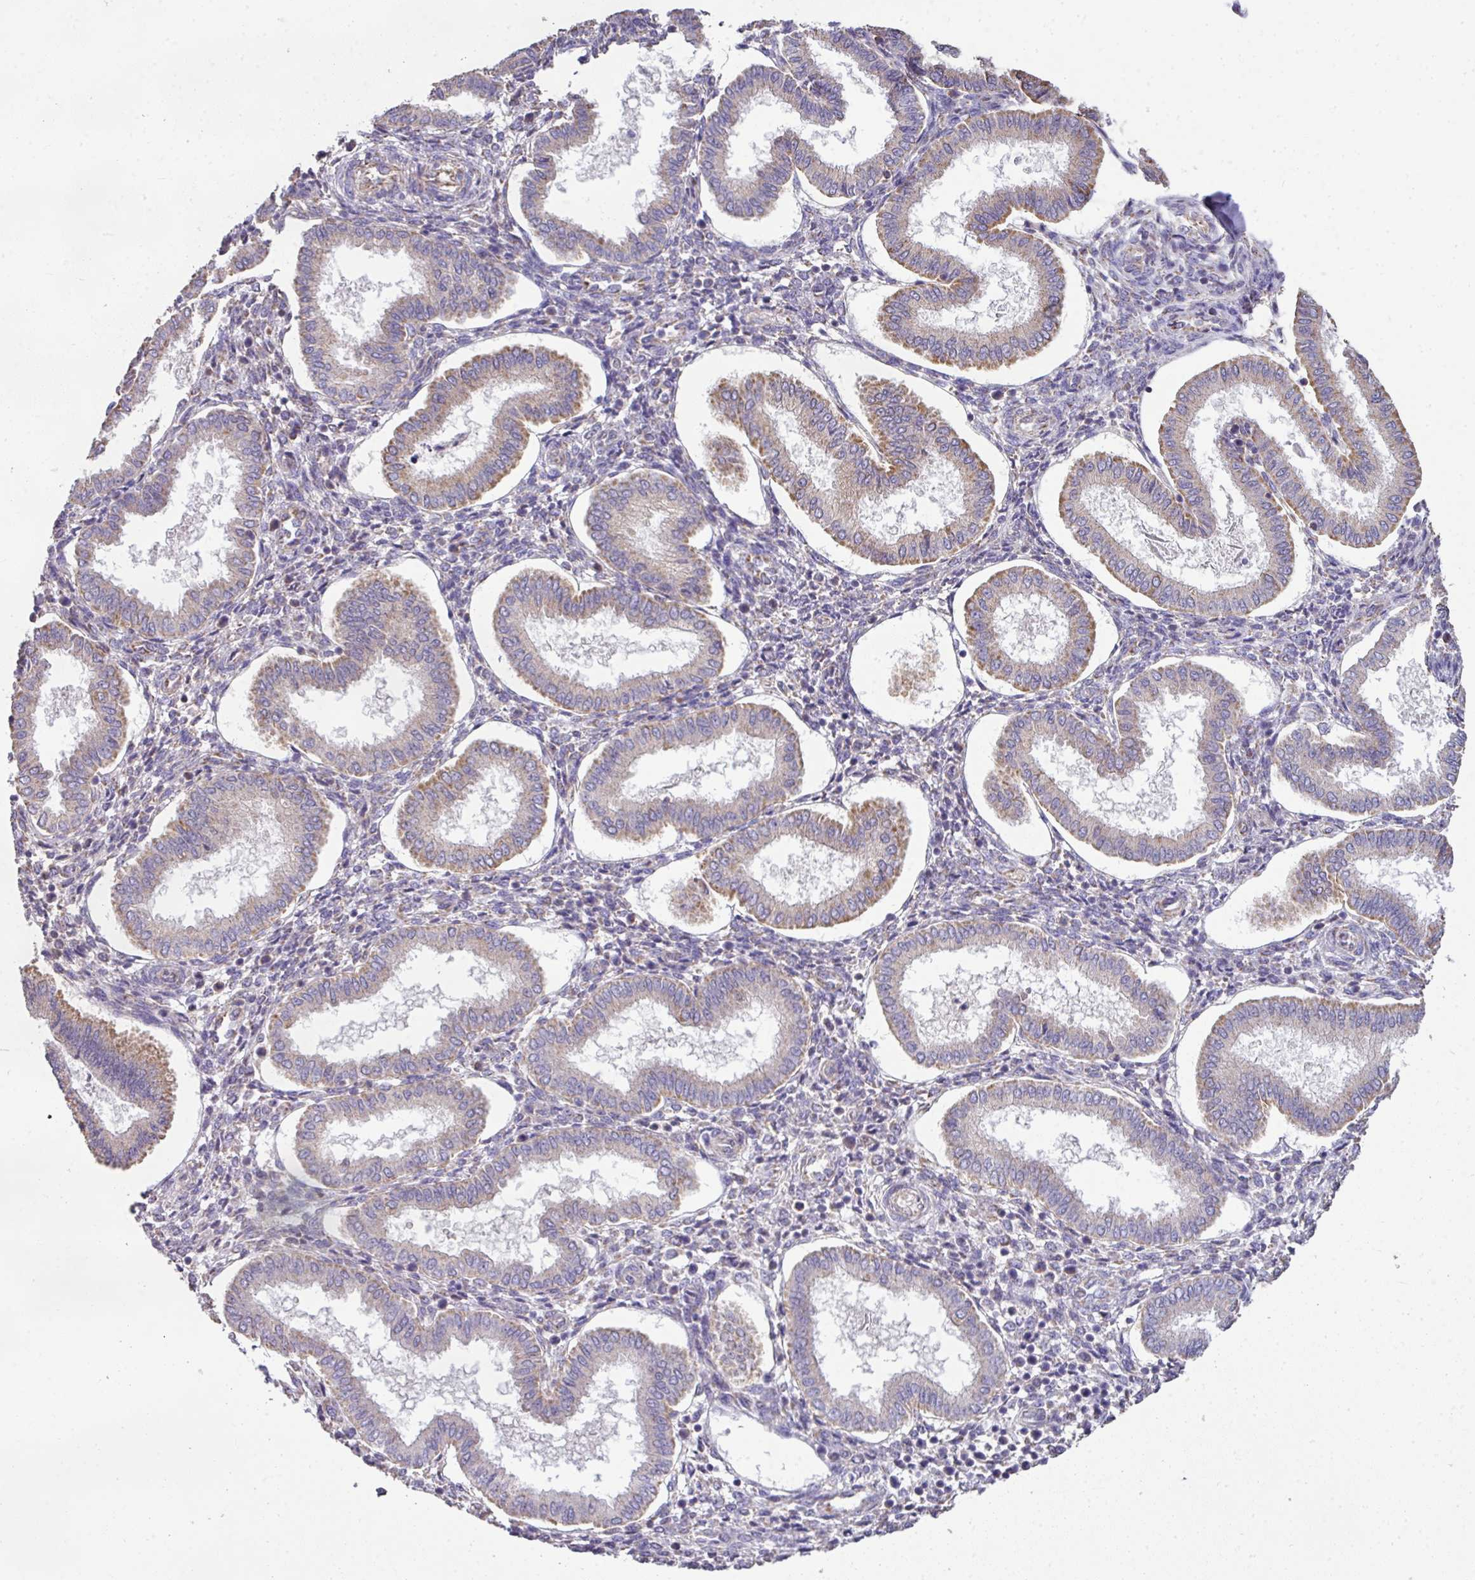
{"staining": {"intensity": "negative", "quantity": "none", "location": "none"}, "tissue": "endometrium", "cell_type": "Cells in endometrial stroma", "image_type": "normal", "snomed": [{"axis": "morphology", "description": "Normal tissue, NOS"}, {"axis": "topography", "description": "Endometrium"}], "caption": "This is an immunohistochemistry (IHC) image of benign human endometrium. There is no positivity in cells in endometrial stroma.", "gene": "PALS2", "patient": {"sex": "female", "age": 24}}